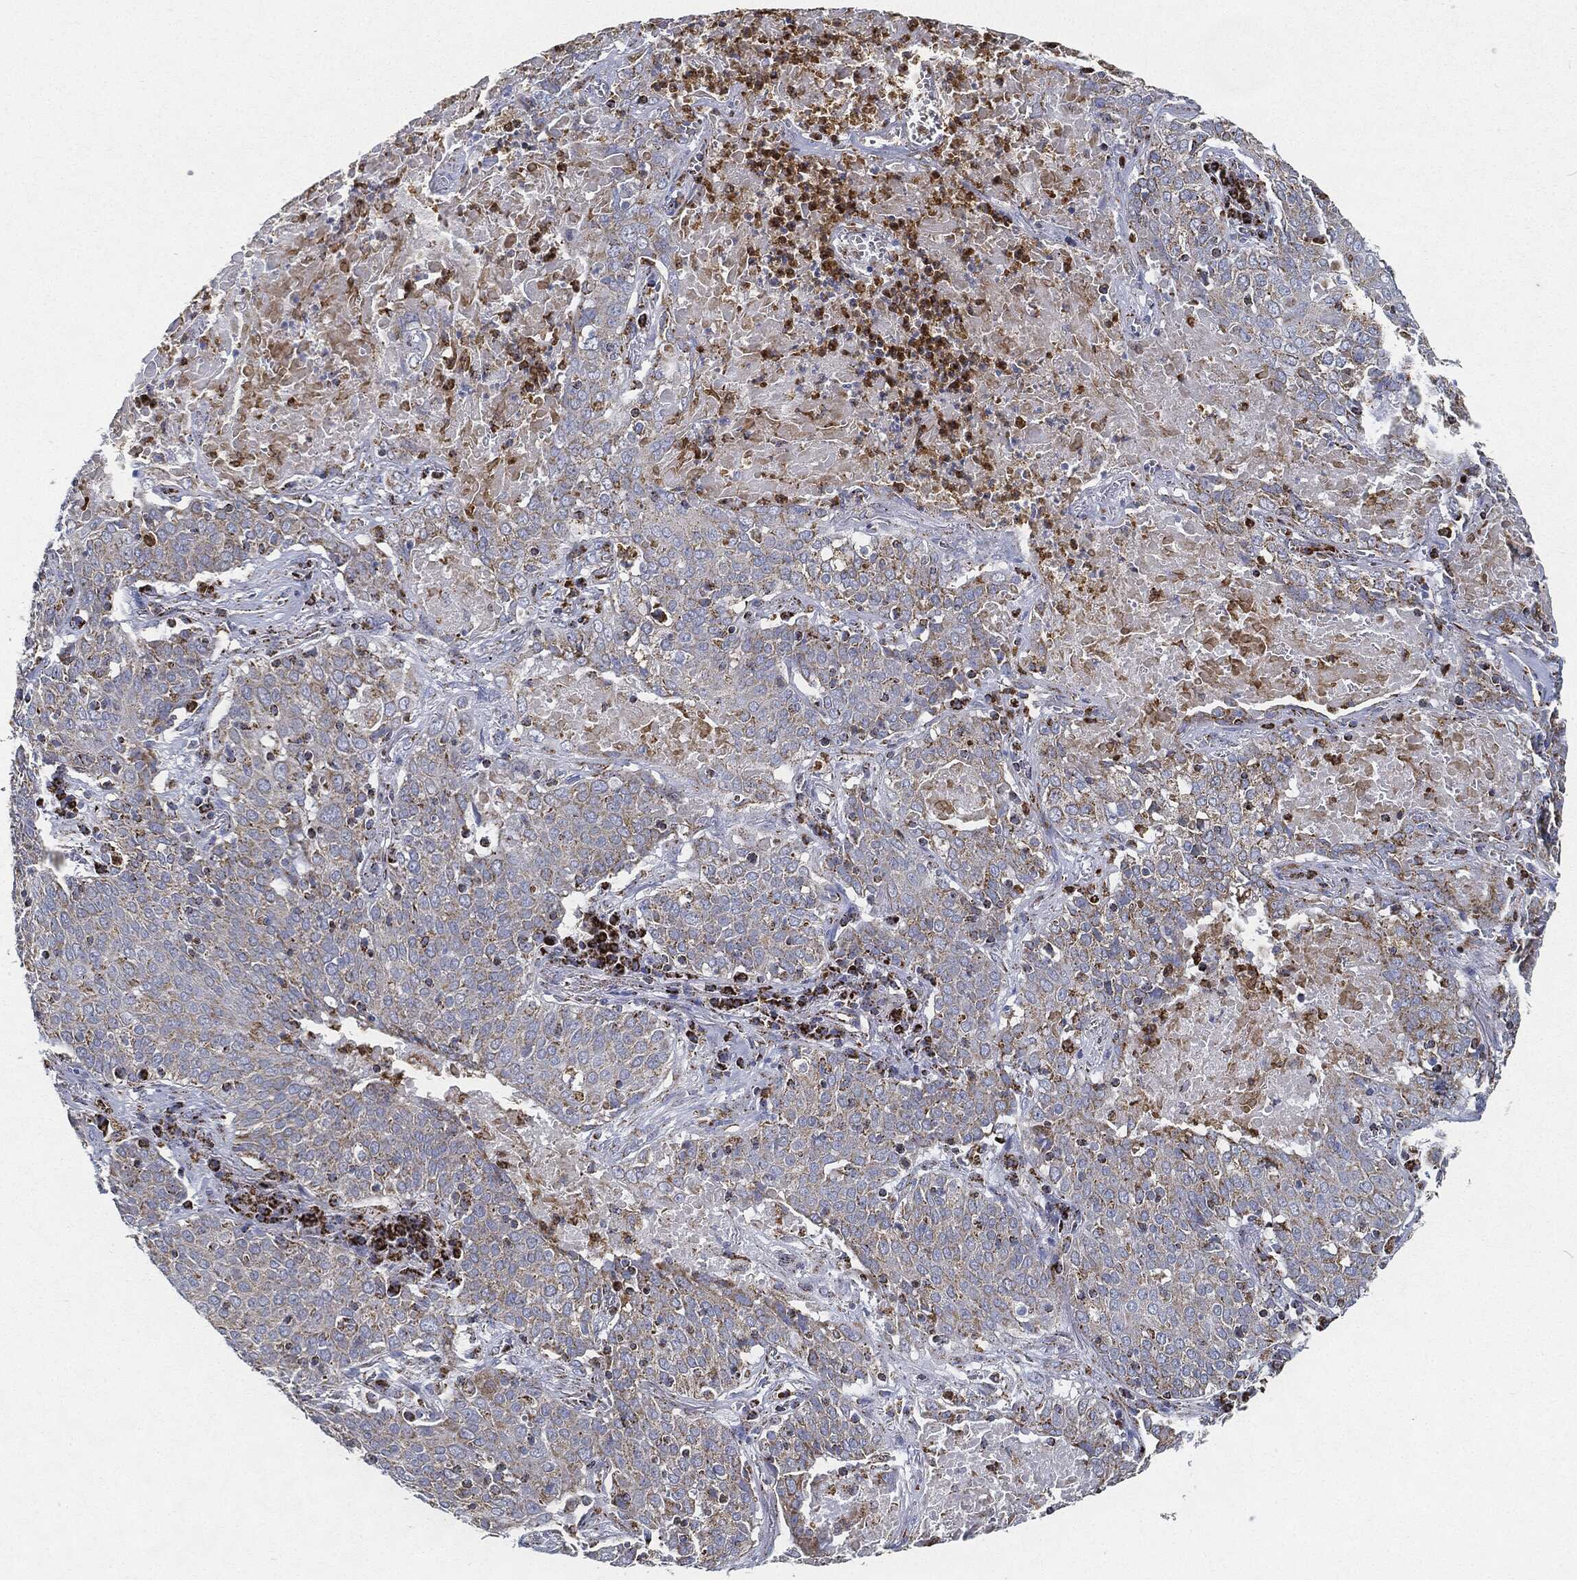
{"staining": {"intensity": "moderate", "quantity": "25%-75%", "location": "cytoplasmic/membranous"}, "tissue": "lung cancer", "cell_type": "Tumor cells", "image_type": "cancer", "snomed": [{"axis": "morphology", "description": "Squamous cell carcinoma, NOS"}, {"axis": "topography", "description": "Lung"}], "caption": "Tumor cells display medium levels of moderate cytoplasmic/membranous expression in approximately 25%-75% of cells in lung cancer (squamous cell carcinoma). The protein of interest is stained brown, and the nuclei are stained in blue (DAB IHC with brightfield microscopy, high magnification).", "gene": "CAPN15", "patient": {"sex": "male", "age": 82}}